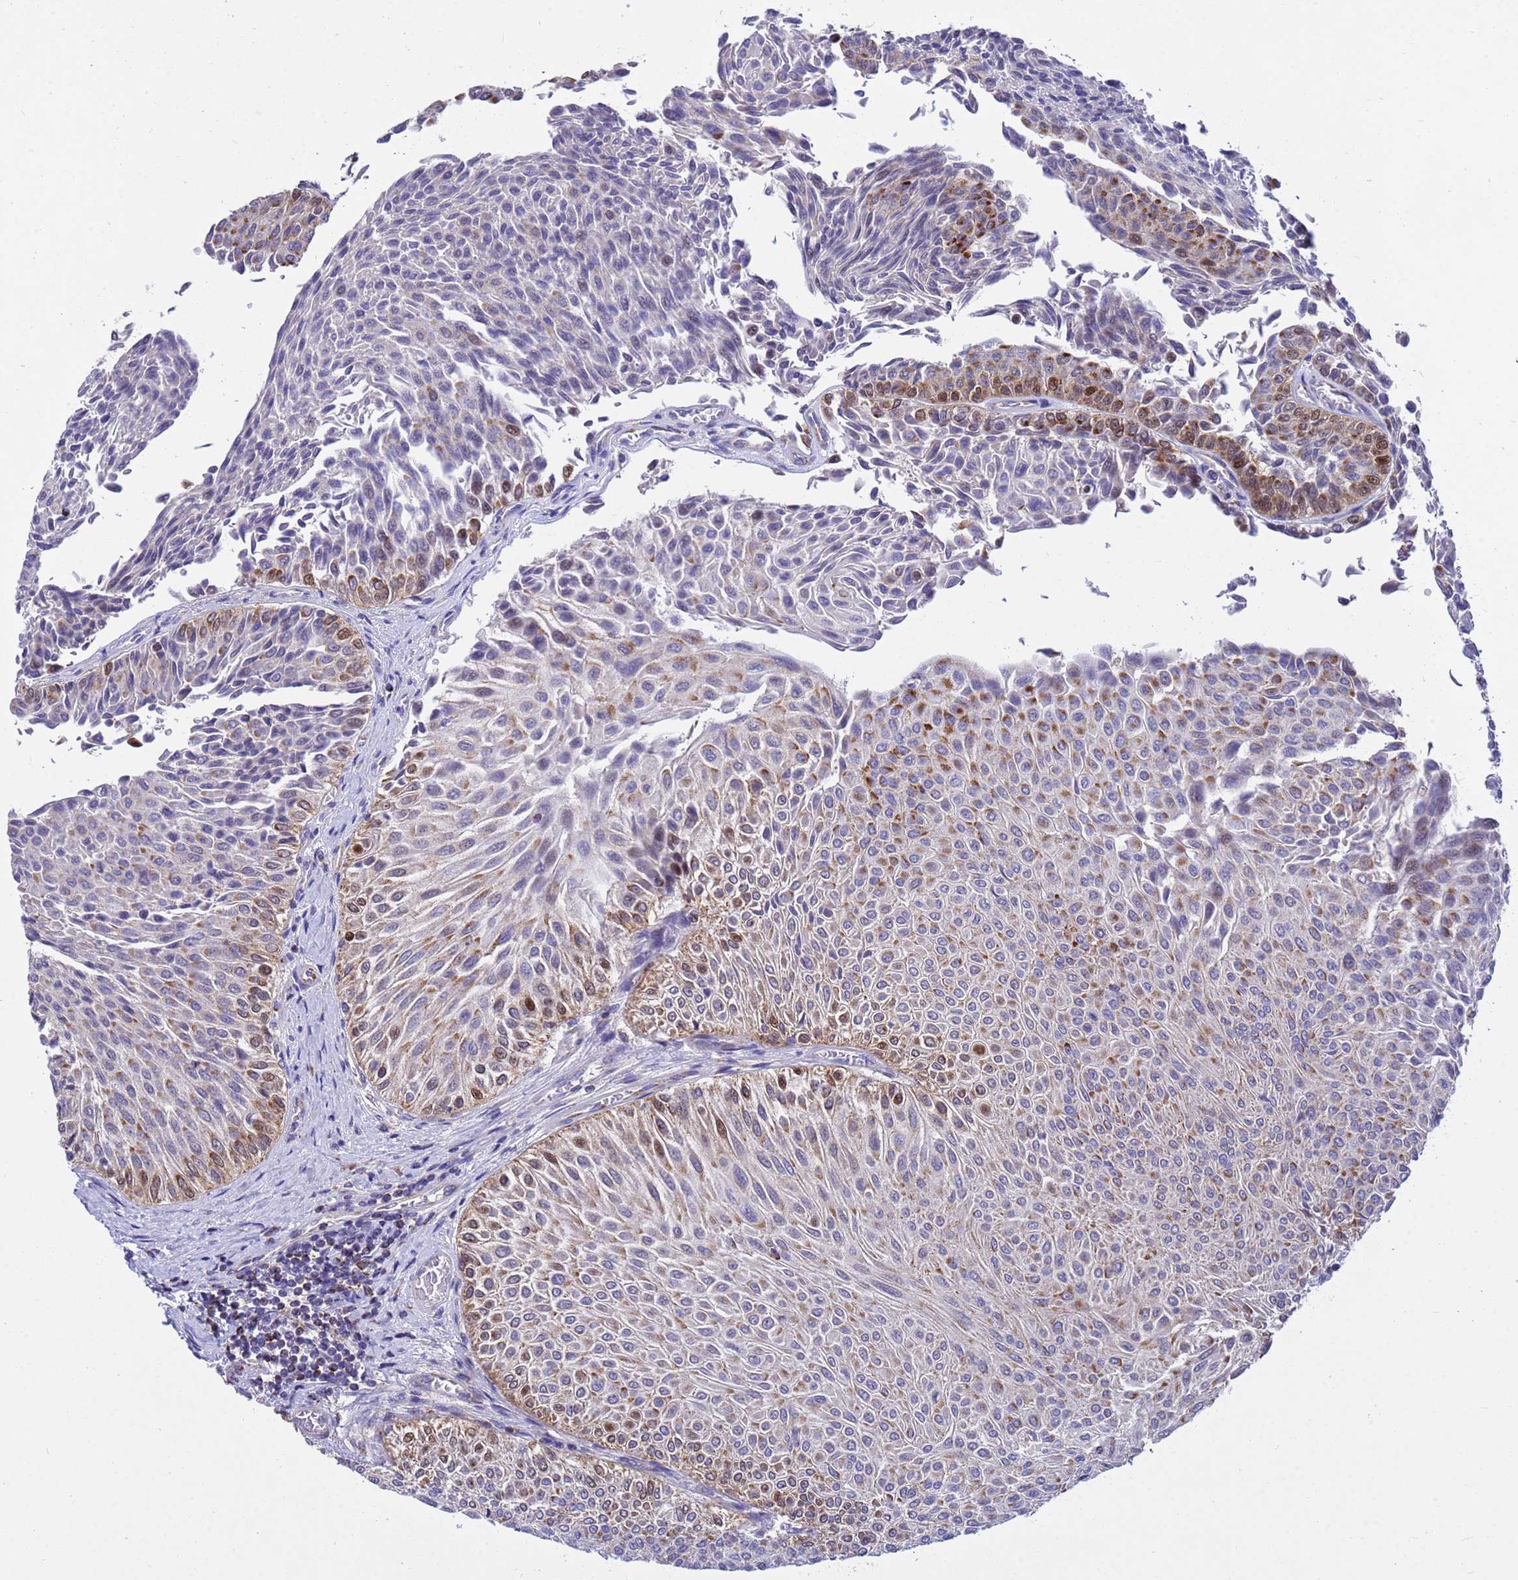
{"staining": {"intensity": "moderate", "quantity": "25%-75%", "location": "cytoplasmic/membranous,nuclear"}, "tissue": "urothelial cancer", "cell_type": "Tumor cells", "image_type": "cancer", "snomed": [{"axis": "morphology", "description": "Urothelial carcinoma, Low grade"}, {"axis": "topography", "description": "Urinary bladder"}], "caption": "An image of human low-grade urothelial carcinoma stained for a protein reveals moderate cytoplasmic/membranous and nuclear brown staining in tumor cells.", "gene": "TUBGCP3", "patient": {"sex": "male", "age": 78}}